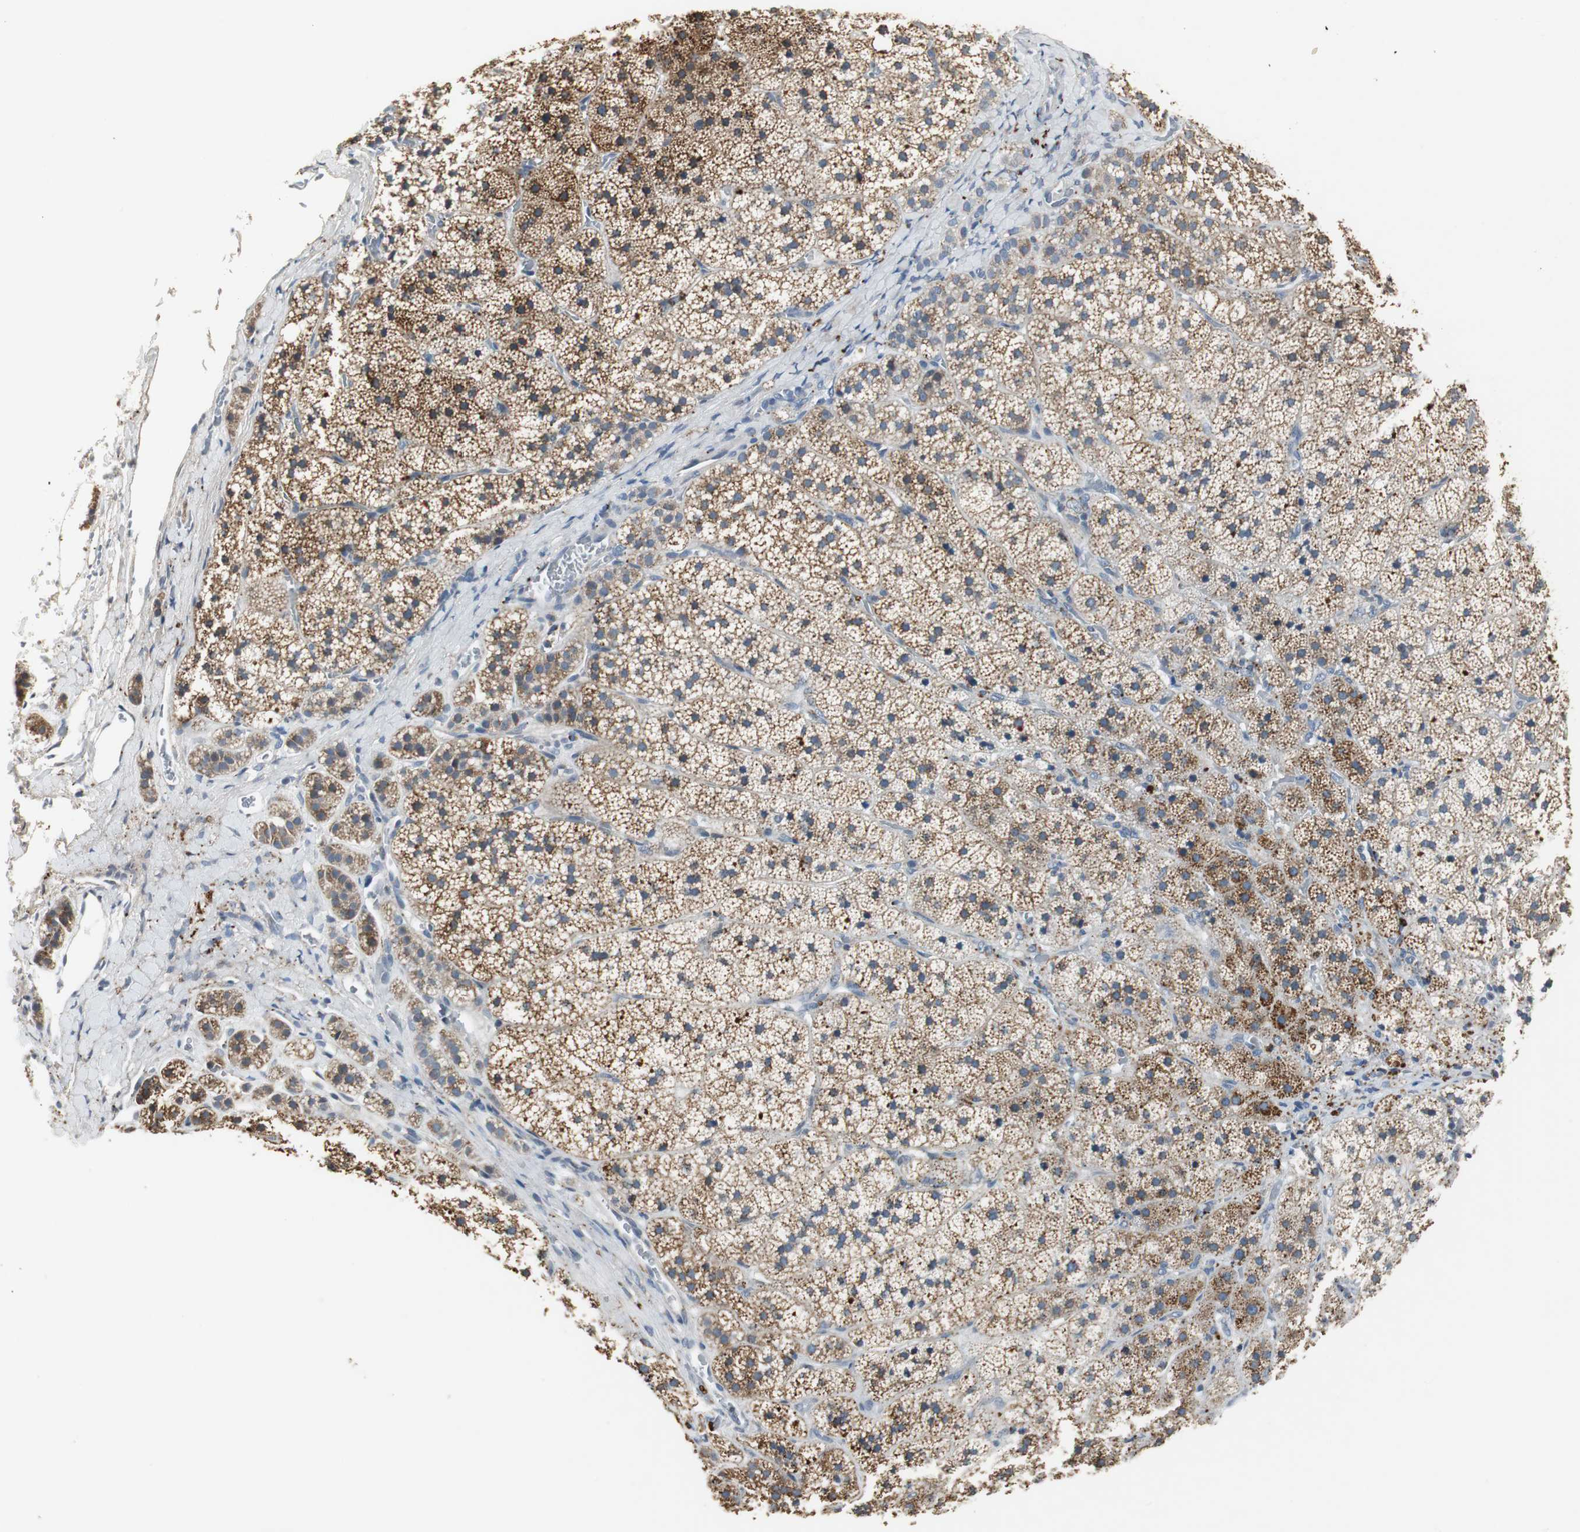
{"staining": {"intensity": "strong", "quantity": ">75%", "location": "cytoplasmic/membranous"}, "tissue": "adrenal gland", "cell_type": "Glandular cells", "image_type": "normal", "snomed": [{"axis": "morphology", "description": "Normal tissue, NOS"}, {"axis": "topography", "description": "Adrenal gland"}], "caption": "About >75% of glandular cells in unremarkable human adrenal gland display strong cytoplasmic/membranous protein expression as visualized by brown immunohistochemical staining.", "gene": "NLGN1", "patient": {"sex": "female", "age": 44}}